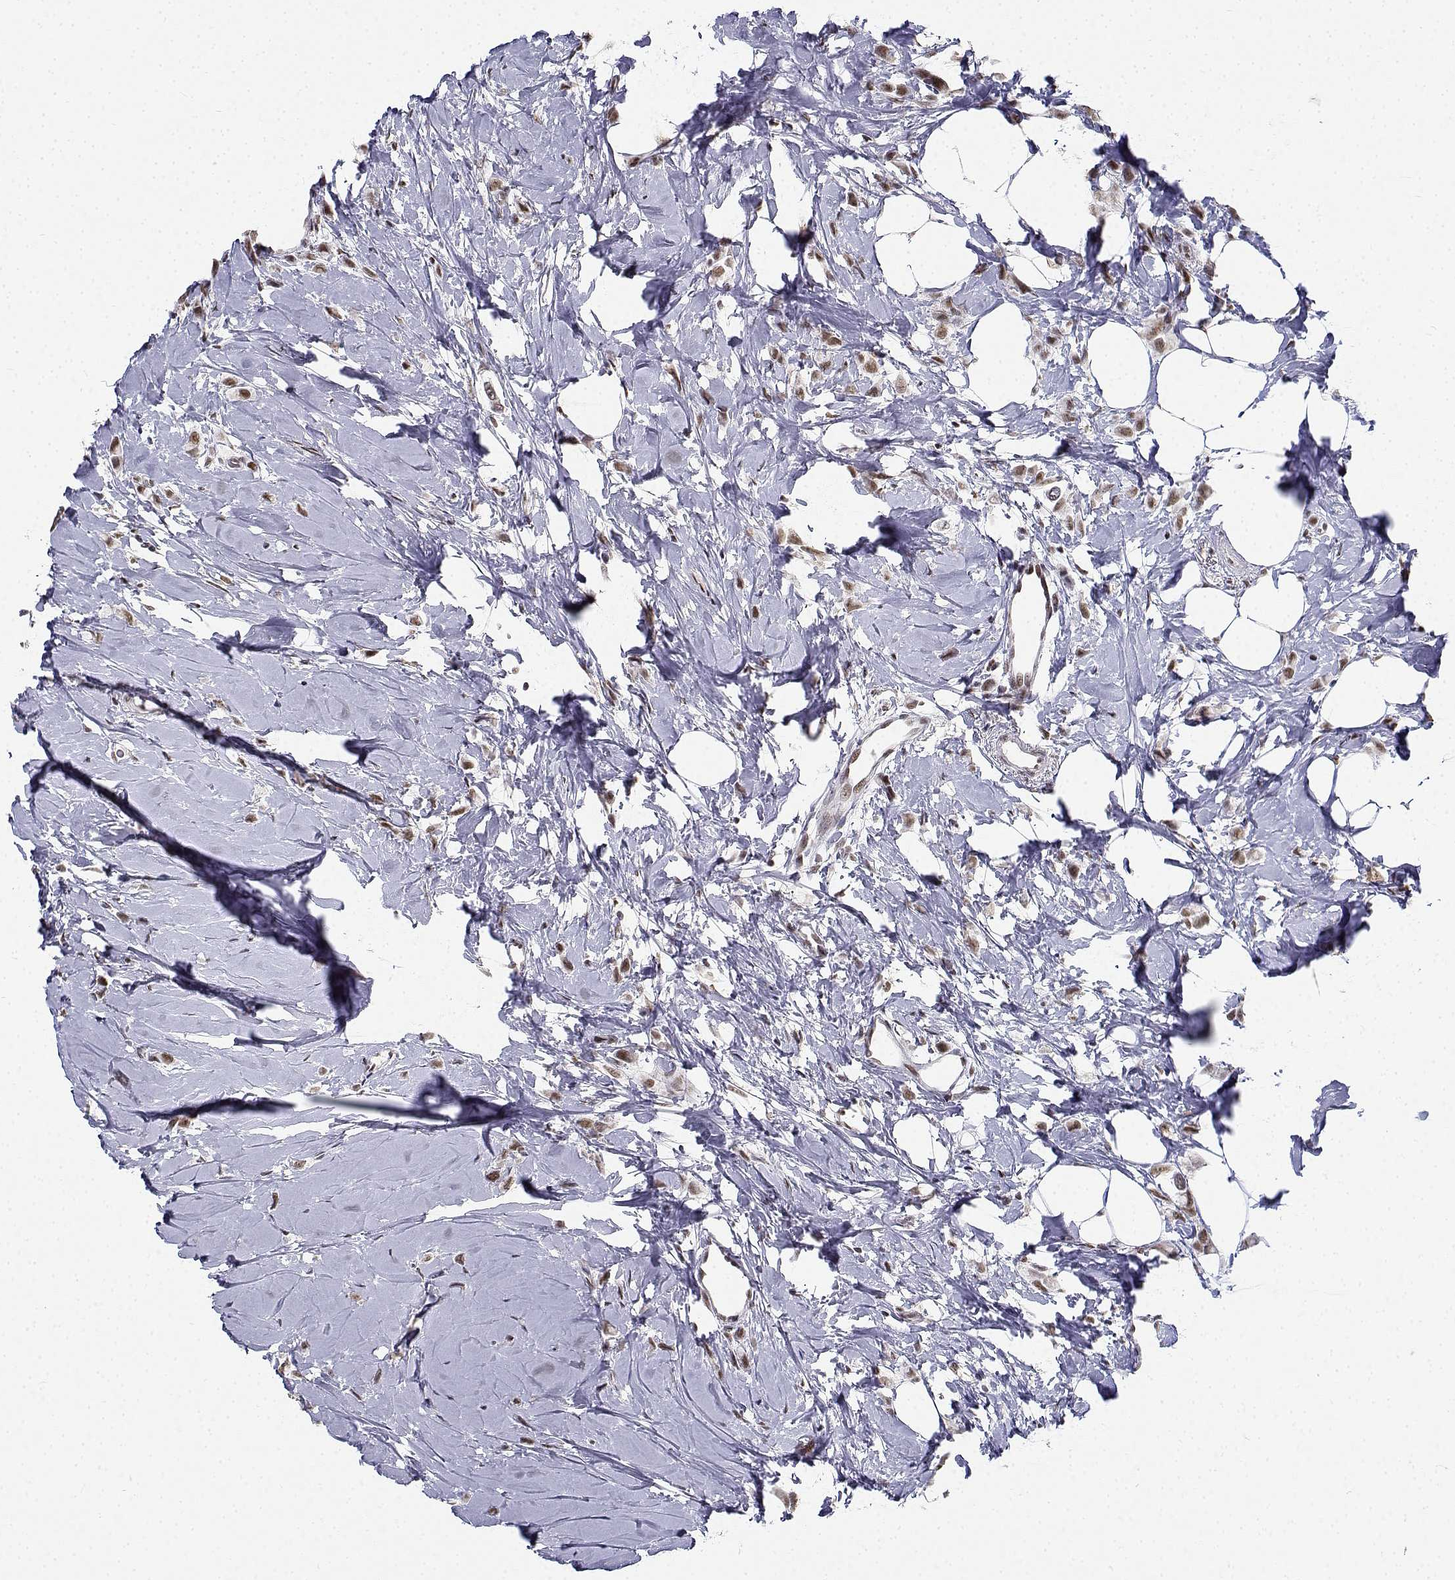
{"staining": {"intensity": "moderate", "quantity": ">75%", "location": "nuclear"}, "tissue": "breast cancer", "cell_type": "Tumor cells", "image_type": "cancer", "snomed": [{"axis": "morphology", "description": "Lobular carcinoma"}, {"axis": "topography", "description": "Breast"}], "caption": "This micrograph exhibits IHC staining of human lobular carcinoma (breast), with medium moderate nuclear positivity in approximately >75% of tumor cells.", "gene": "BCAS2", "patient": {"sex": "female", "age": 66}}